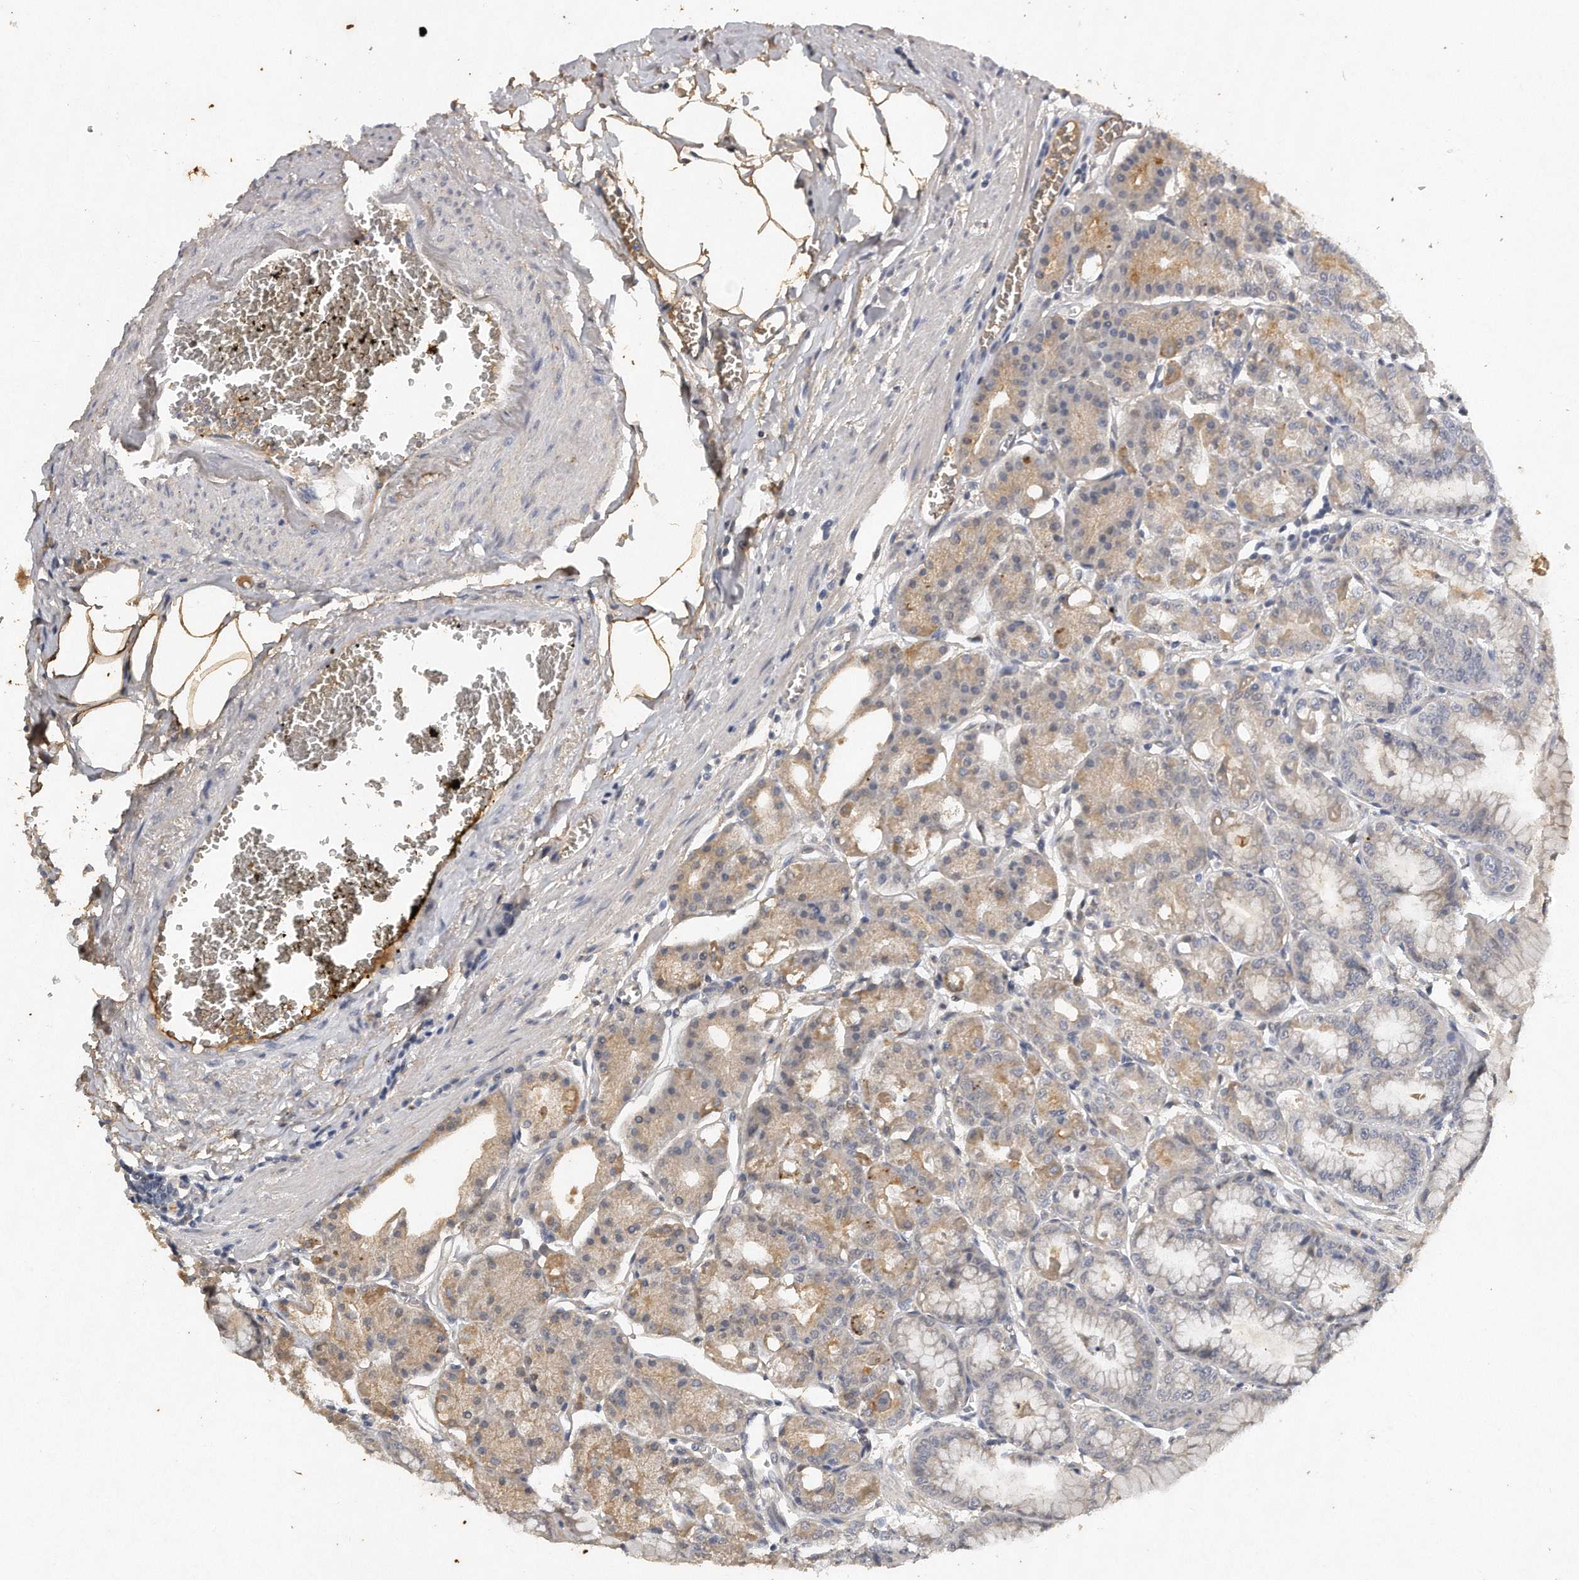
{"staining": {"intensity": "moderate", "quantity": "<25%", "location": "cytoplasmic/membranous"}, "tissue": "stomach", "cell_type": "Glandular cells", "image_type": "normal", "snomed": [{"axis": "morphology", "description": "Normal tissue, NOS"}, {"axis": "topography", "description": "Stomach, lower"}], "caption": "About <25% of glandular cells in normal stomach display moderate cytoplasmic/membranous protein positivity as visualized by brown immunohistochemical staining.", "gene": "CAMK1", "patient": {"sex": "male", "age": 71}}